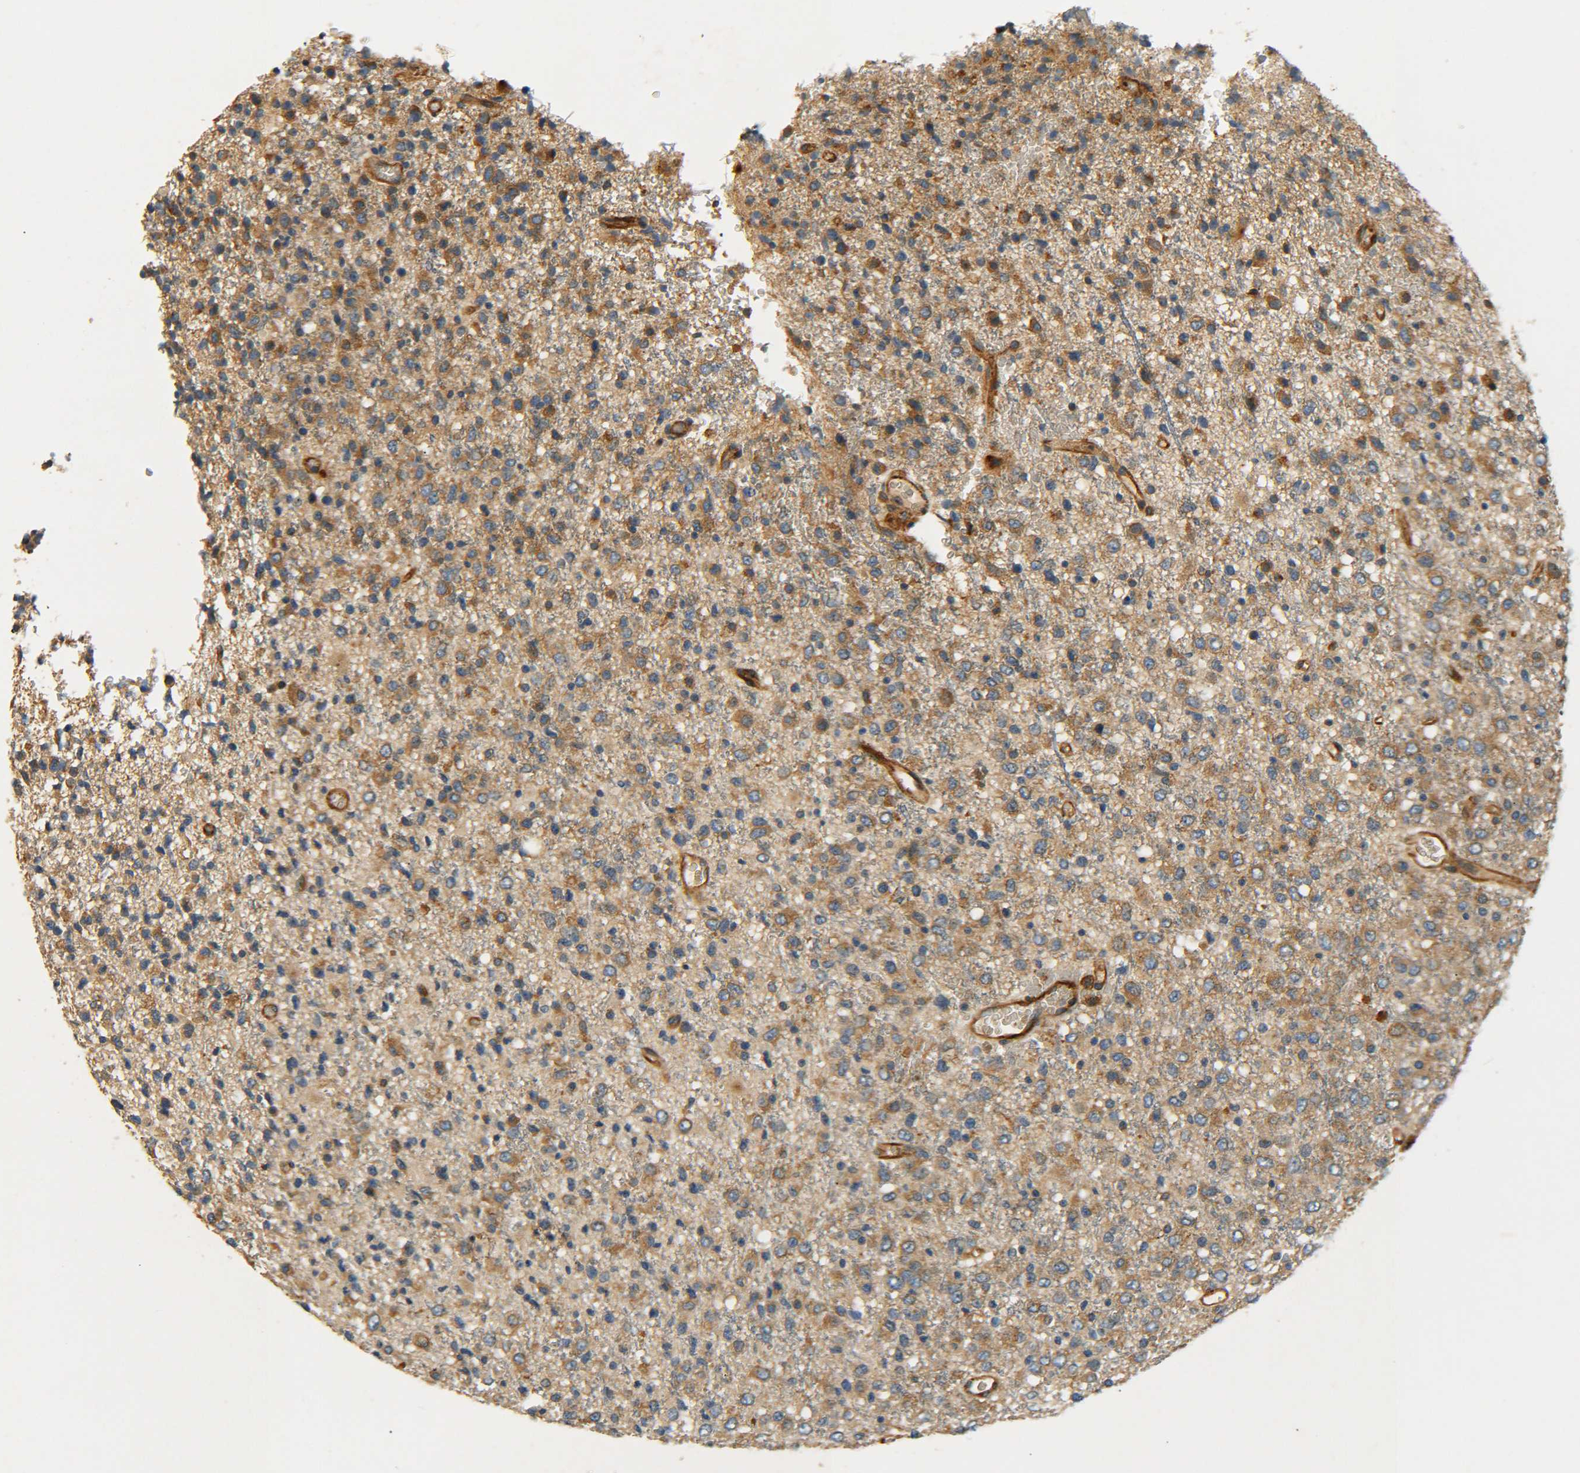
{"staining": {"intensity": "moderate", "quantity": ">75%", "location": "cytoplasmic/membranous"}, "tissue": "glioma", "cell_type": "Tumor cells", "image_type": "cancer", "snomed": [{"axis": "morphology", "description": "Glioma, malignant, High grade"}, {"axis": "topography", "description": "pancreas cauda"}], "caption": "Brown immunohistochemical staining in human malignant high-grade glioma shows moderate cytoplasmic/membranous staining in about >75% of tumor cells.", "gene": "LRCH3", "patient": {"sex": "male", "age": 60}}